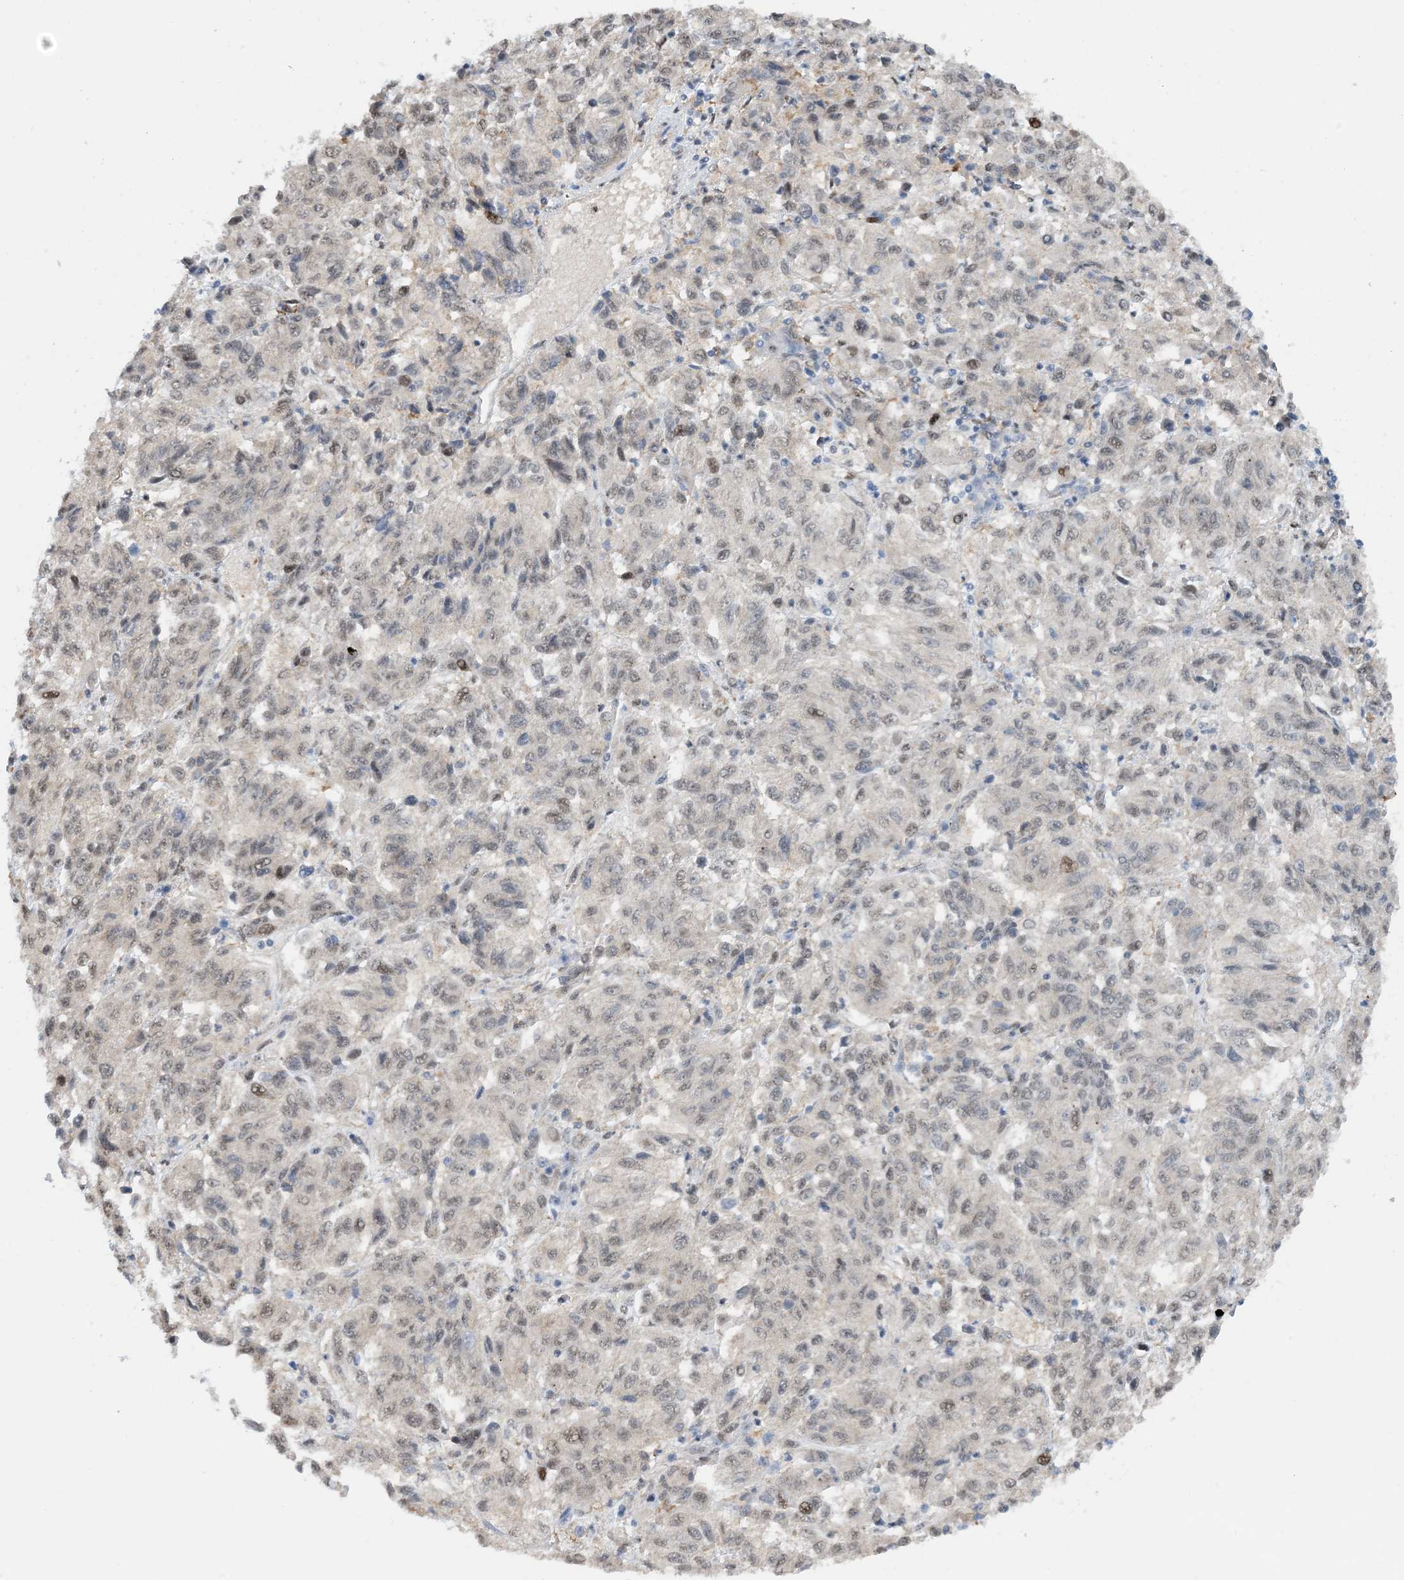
{"staining": {"intensity": "weak", "quantity": "<25%", "location": "nuclear"}, "tissue": "melanoma", "cell_type": "Tumor cells", "image_type": "cancer", "snomed": [{"axis": "morphology", "description": "Malignant melanoma, Metastatic site"}, {"axis": "topography", "description": "Lung"}], "caption": "Immunohistochemistry image of neoplastic tissue: human malignant melanoma (metastatic site) stained with DAB (3,3'-diaminobenzidine) exhibits no significant protein expression in tumor cells.", "gene": "HEMK1", "patient": {"sex": "male", "age": 64}}